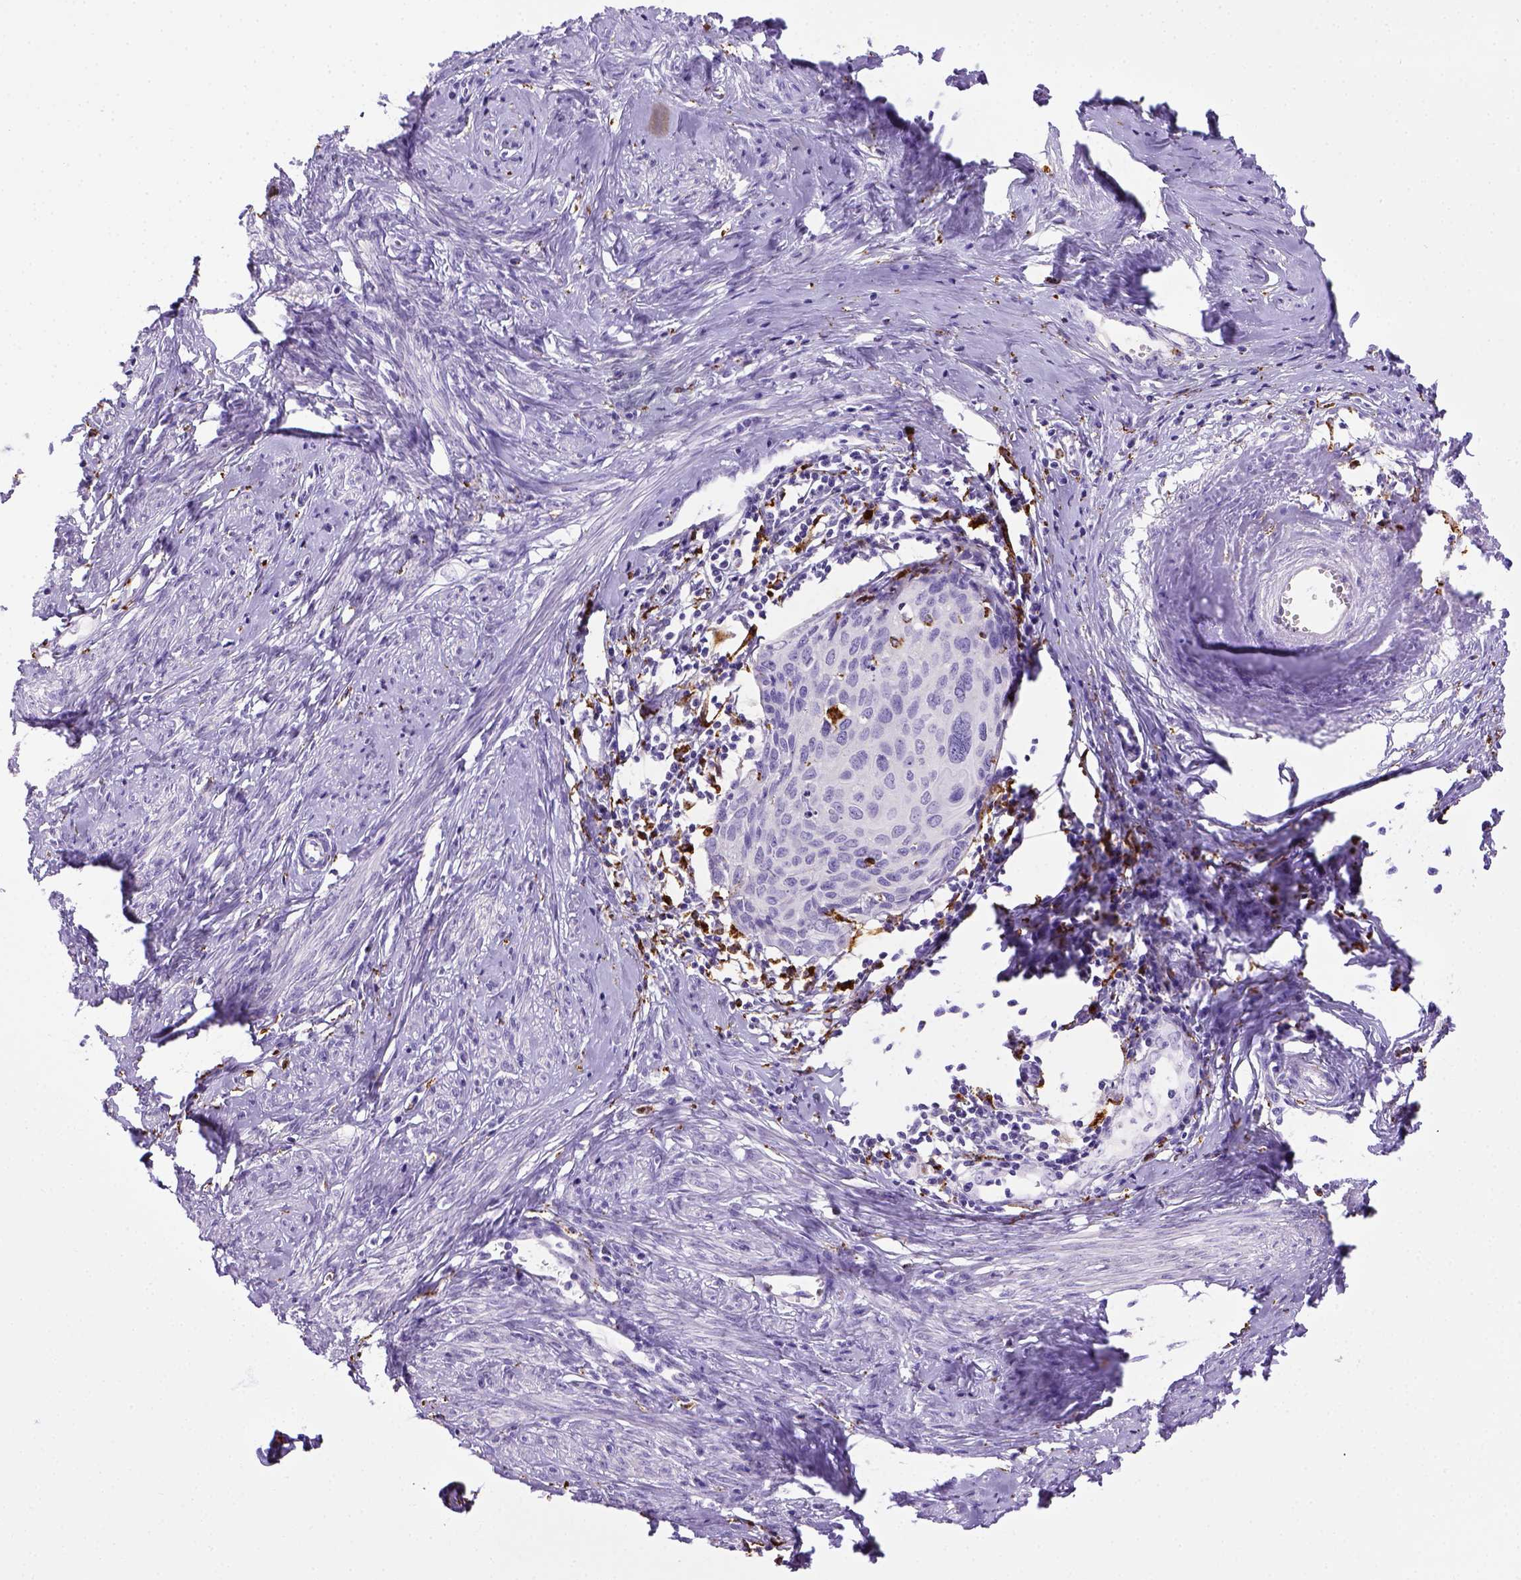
{"staining": {"intensity": "negative", "quantity": "none", "location": "none"}, "tissue": "cervical cancer", "cell_type": "Tumor cells", "image_type": "cancer", "snomed": [{"axis": "morphology", "description": "Squamous cell carcinoma, NOS"}, {"axis": "topography", "description": "Cervix"}], "caption": "Immunohistochemistry of squamous cell carcinoma (cervical) exhibits no staining in tumor cells.", "gene": "CD68", "patient": {"sex": "female", "age": 62}}